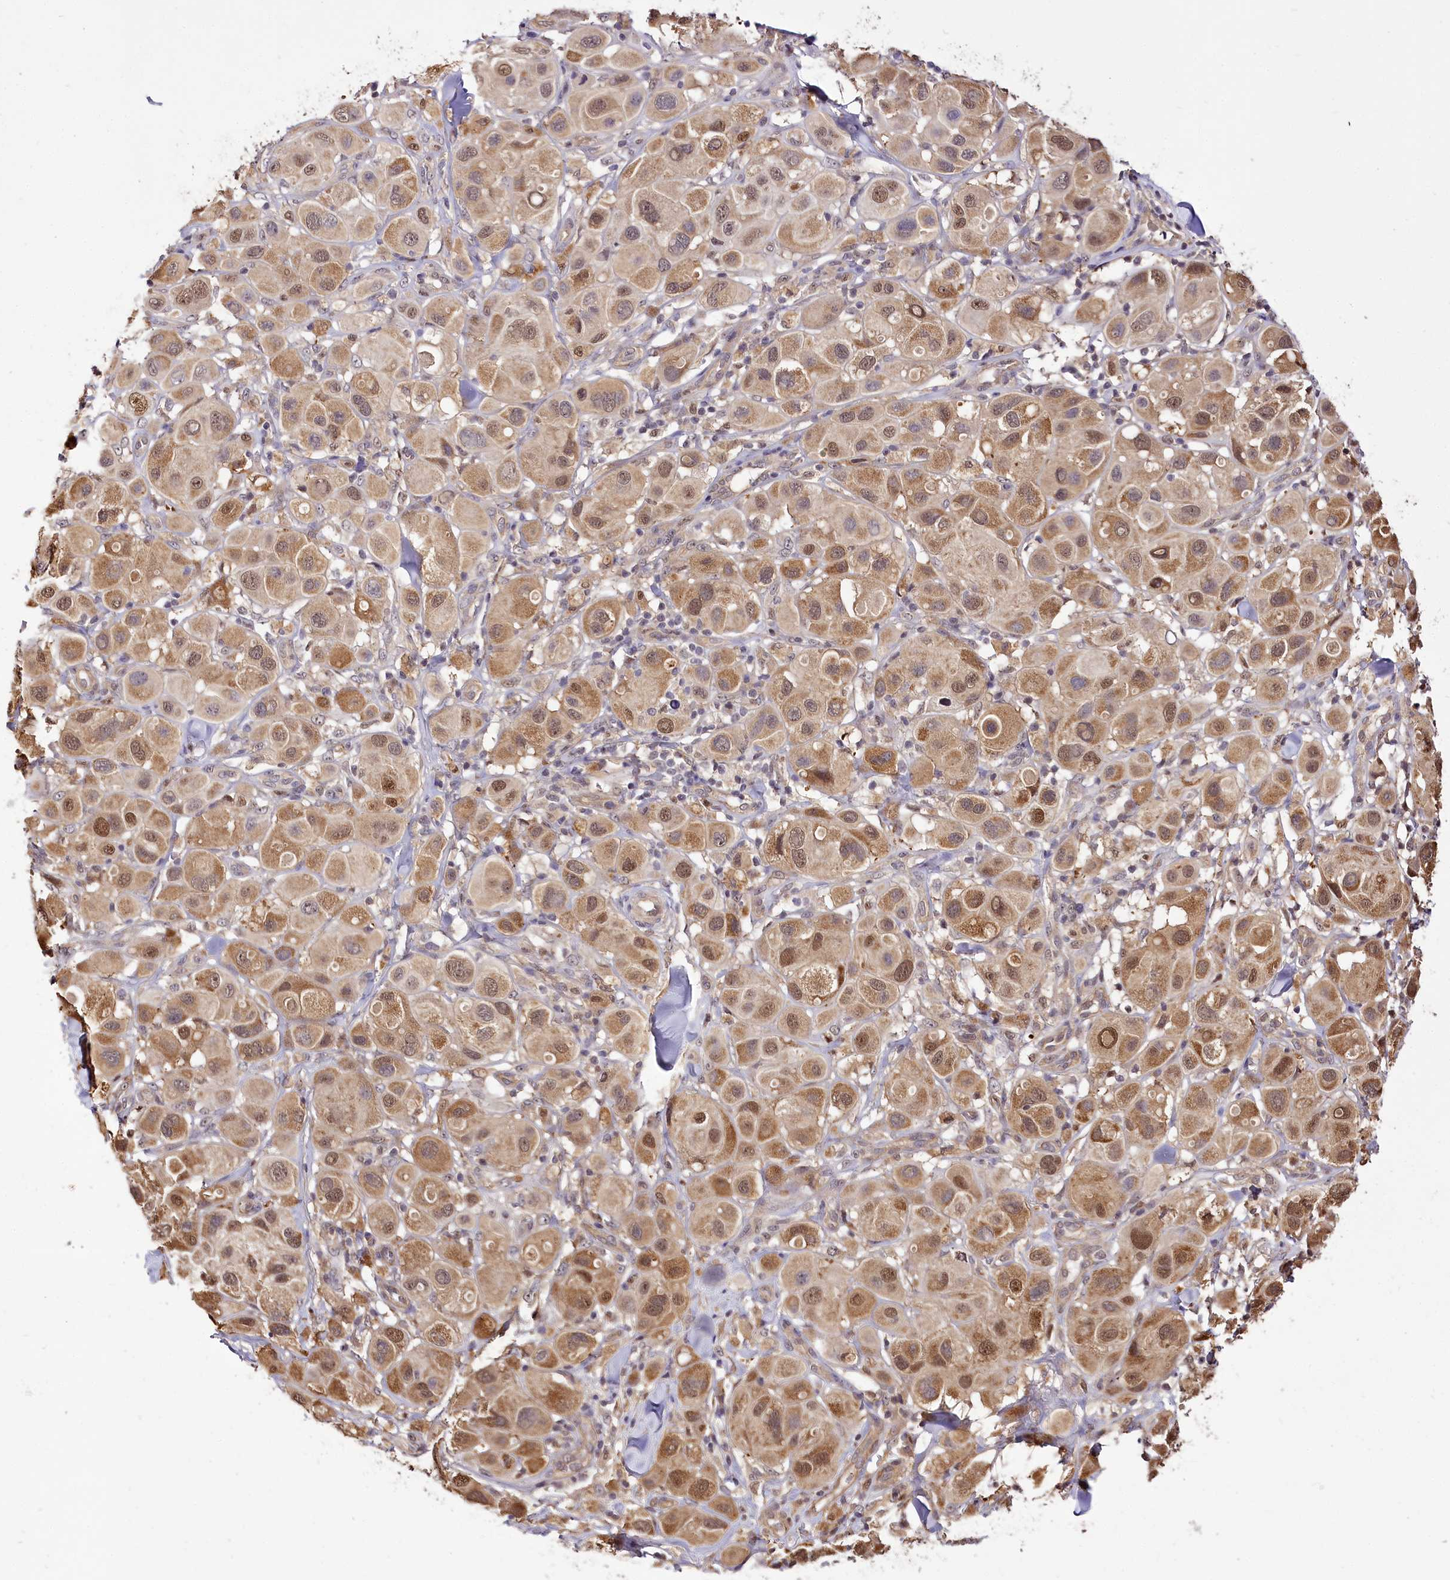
{"staining": {"intensity": "moderate", "quantity": ">75%", "location": "cytoplasmic/membranous,nuclear"}, "tissue": "melanoma", "cell_type": "Tumor cells", "image_type": "cancer", "snomed": [{"axis": "morphology", "description": "Malignant melanoma, Metastatic site"}, {"axis": "topography", "description": "Skin"}], "caption": "Human malignant melanoma (metastatic site) stained with a brown dye reveals moderate cytoplasmic/membranous and nuclear positive positivity in about >75% of tumor cells.", "gene": "GNL3L", "patient": {"sex": "male", "age": 41}}